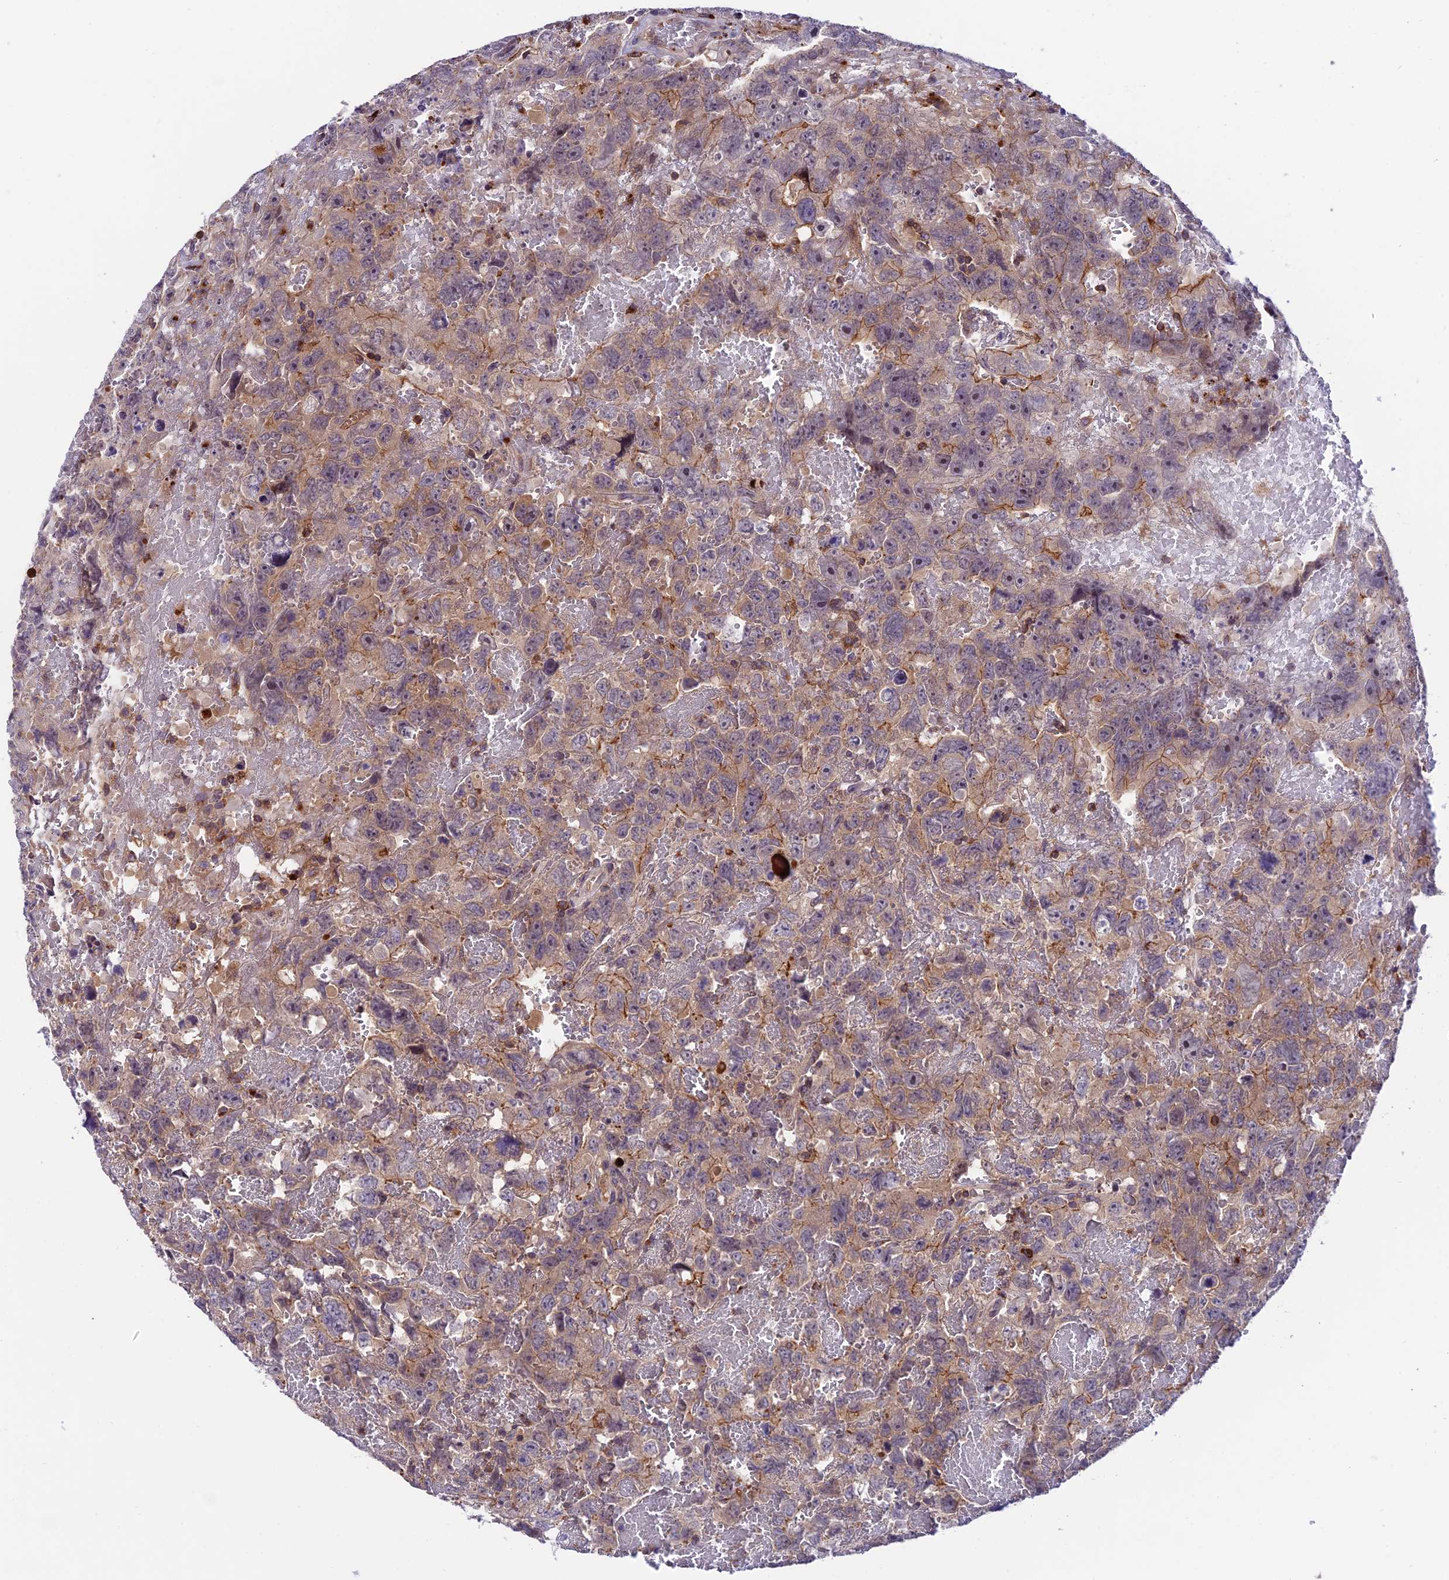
{"staining": {"intensity": "weak", "quantity": "<25%", "location": "cytoplasmic/membranous"}, "tissue": "testis cancer", "cell_type": "Tumor cells", "image_type": "cancer", "snomed": [{"axis": "morphology", "description": "Carcinoma, Embryonal, NOS"}, {"axis": "topography", "description": "Testis"}], "caption": "A high-resolution histopathology image shows immunohistochemistry staining of embryonal carcinoma (testis), which displays no significant positivity in tumor cells.", "gene": "ARHGEF18", "patient": {"sex": "male", "age": 45}}